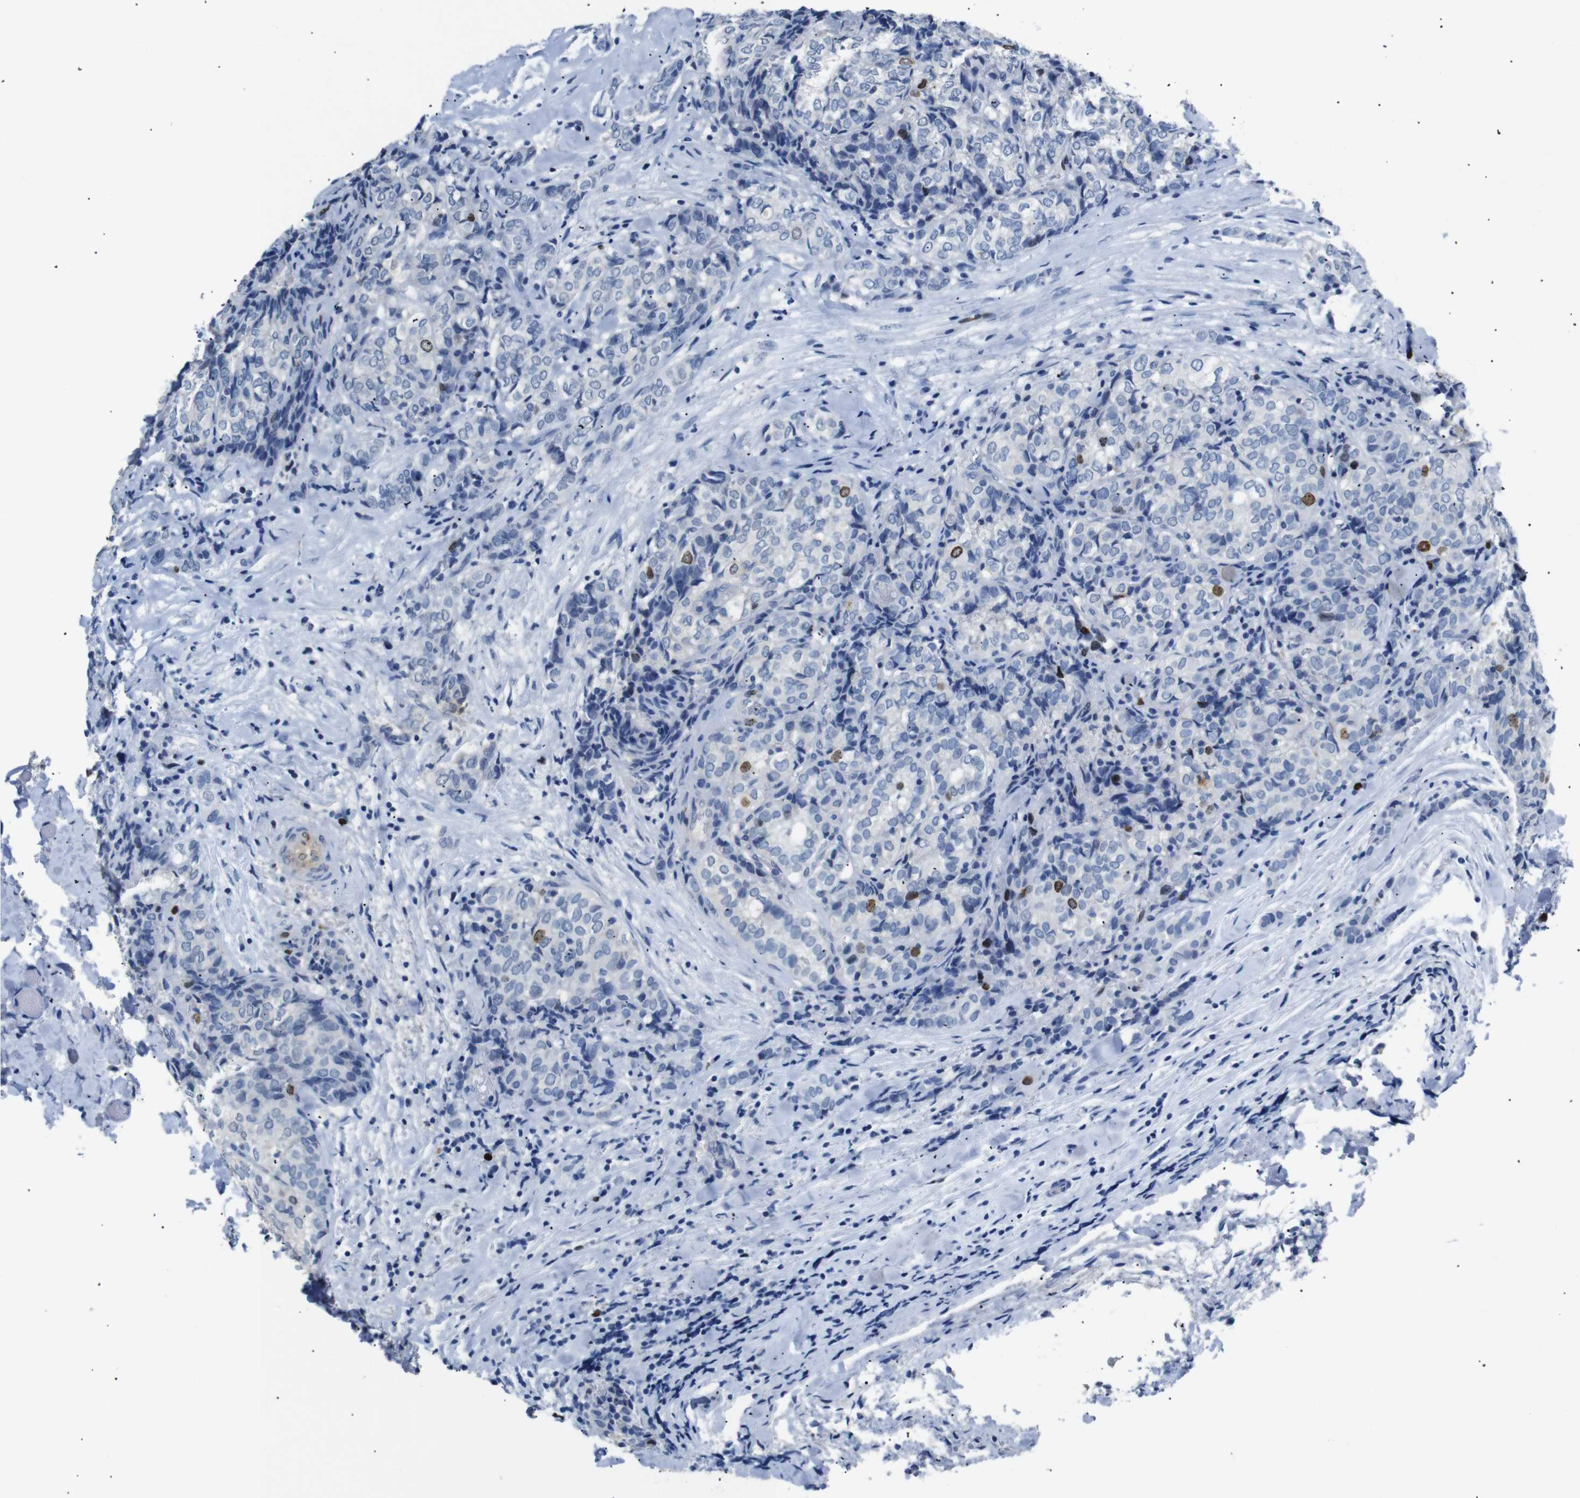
{"staining": {"intensity": "moderate", "quantity": "<25%", "location": "nuclear"}, "tissue": "thyroid cancer", "cell_type": "Tumor cells", "image_type": "cancer", "snomed": [{"axis": "morphology", "description": "Normal tissue, NOS"}, {"axis": "morphology", "description": "Papillary adenocarcinoma, NOS"}, {"axis": "topography", "description": "Thyroid gland"}], "caption": "Immunohistochemical staining of thyroid cancer (papillary adenocarcinoma) exhibits low levels of moderate nuclear staining in approximately <25% of tumor cells.", "gene": "INCENP", "patient": {"sex": "female", "age": 30}}